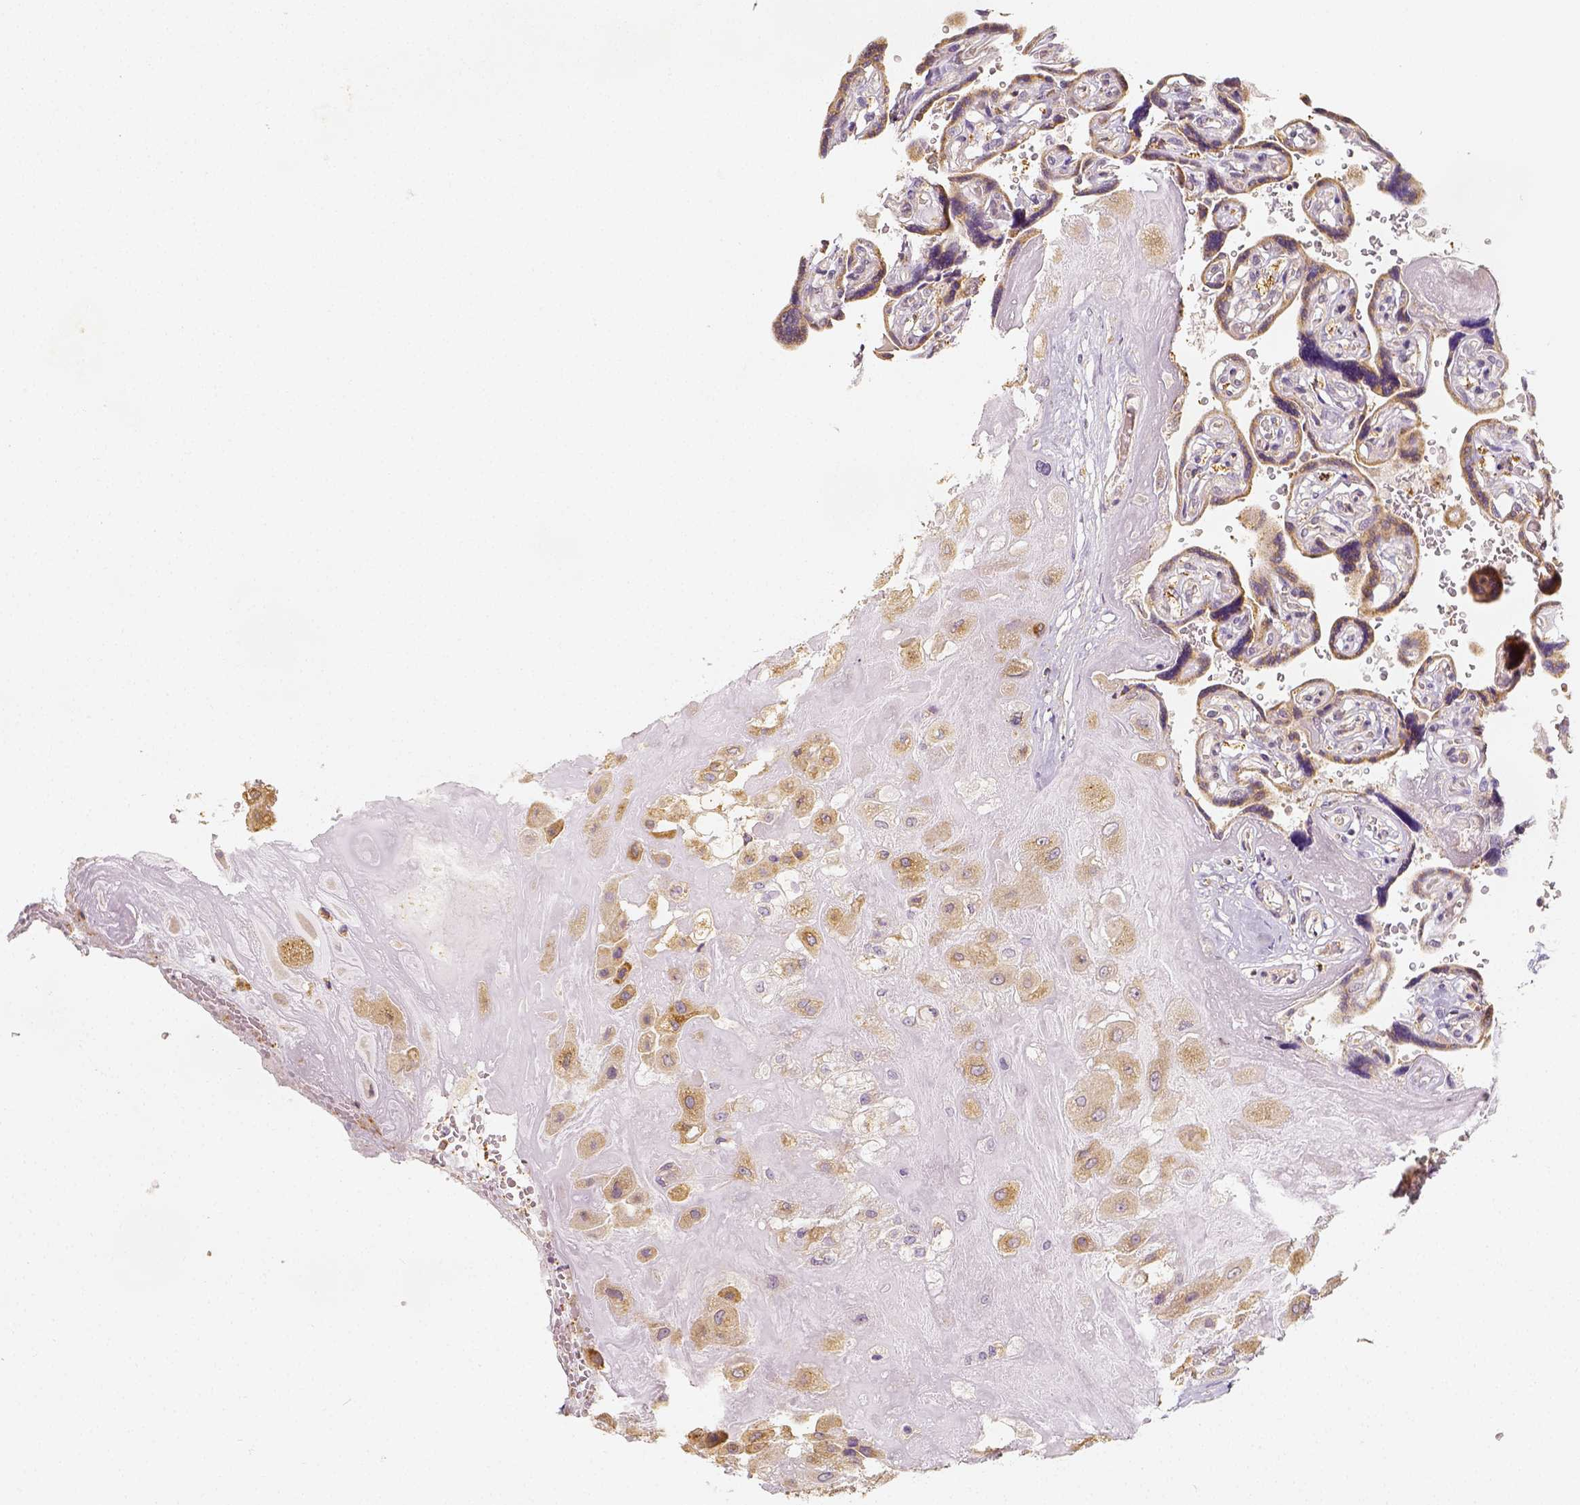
{"staining": {"intensity": "weak", "quantity": "<25%", "location": "cytoplasmic/membranous"}, "tissue": "placenta", "cell_type": "Decidual cells", "image_type": "normal", "snomed": [{"axis": "morphology", "description": "Normal tissue, NOS"}, {"axis": "topography", "description": "Placenta"}], "caption": "A high-resolution image shows immunohistochemistry (IHC) staining of unremarkable placenta, which displays no significant expression in decidual cells. The staining was performed using DAB to visualize the protein expression in brown, while the nuclei were stained in blue with hematoxylin (Magnification: 20x).", "gene": "PGAM5", "patient": {"sex": "female", "age": 32}}